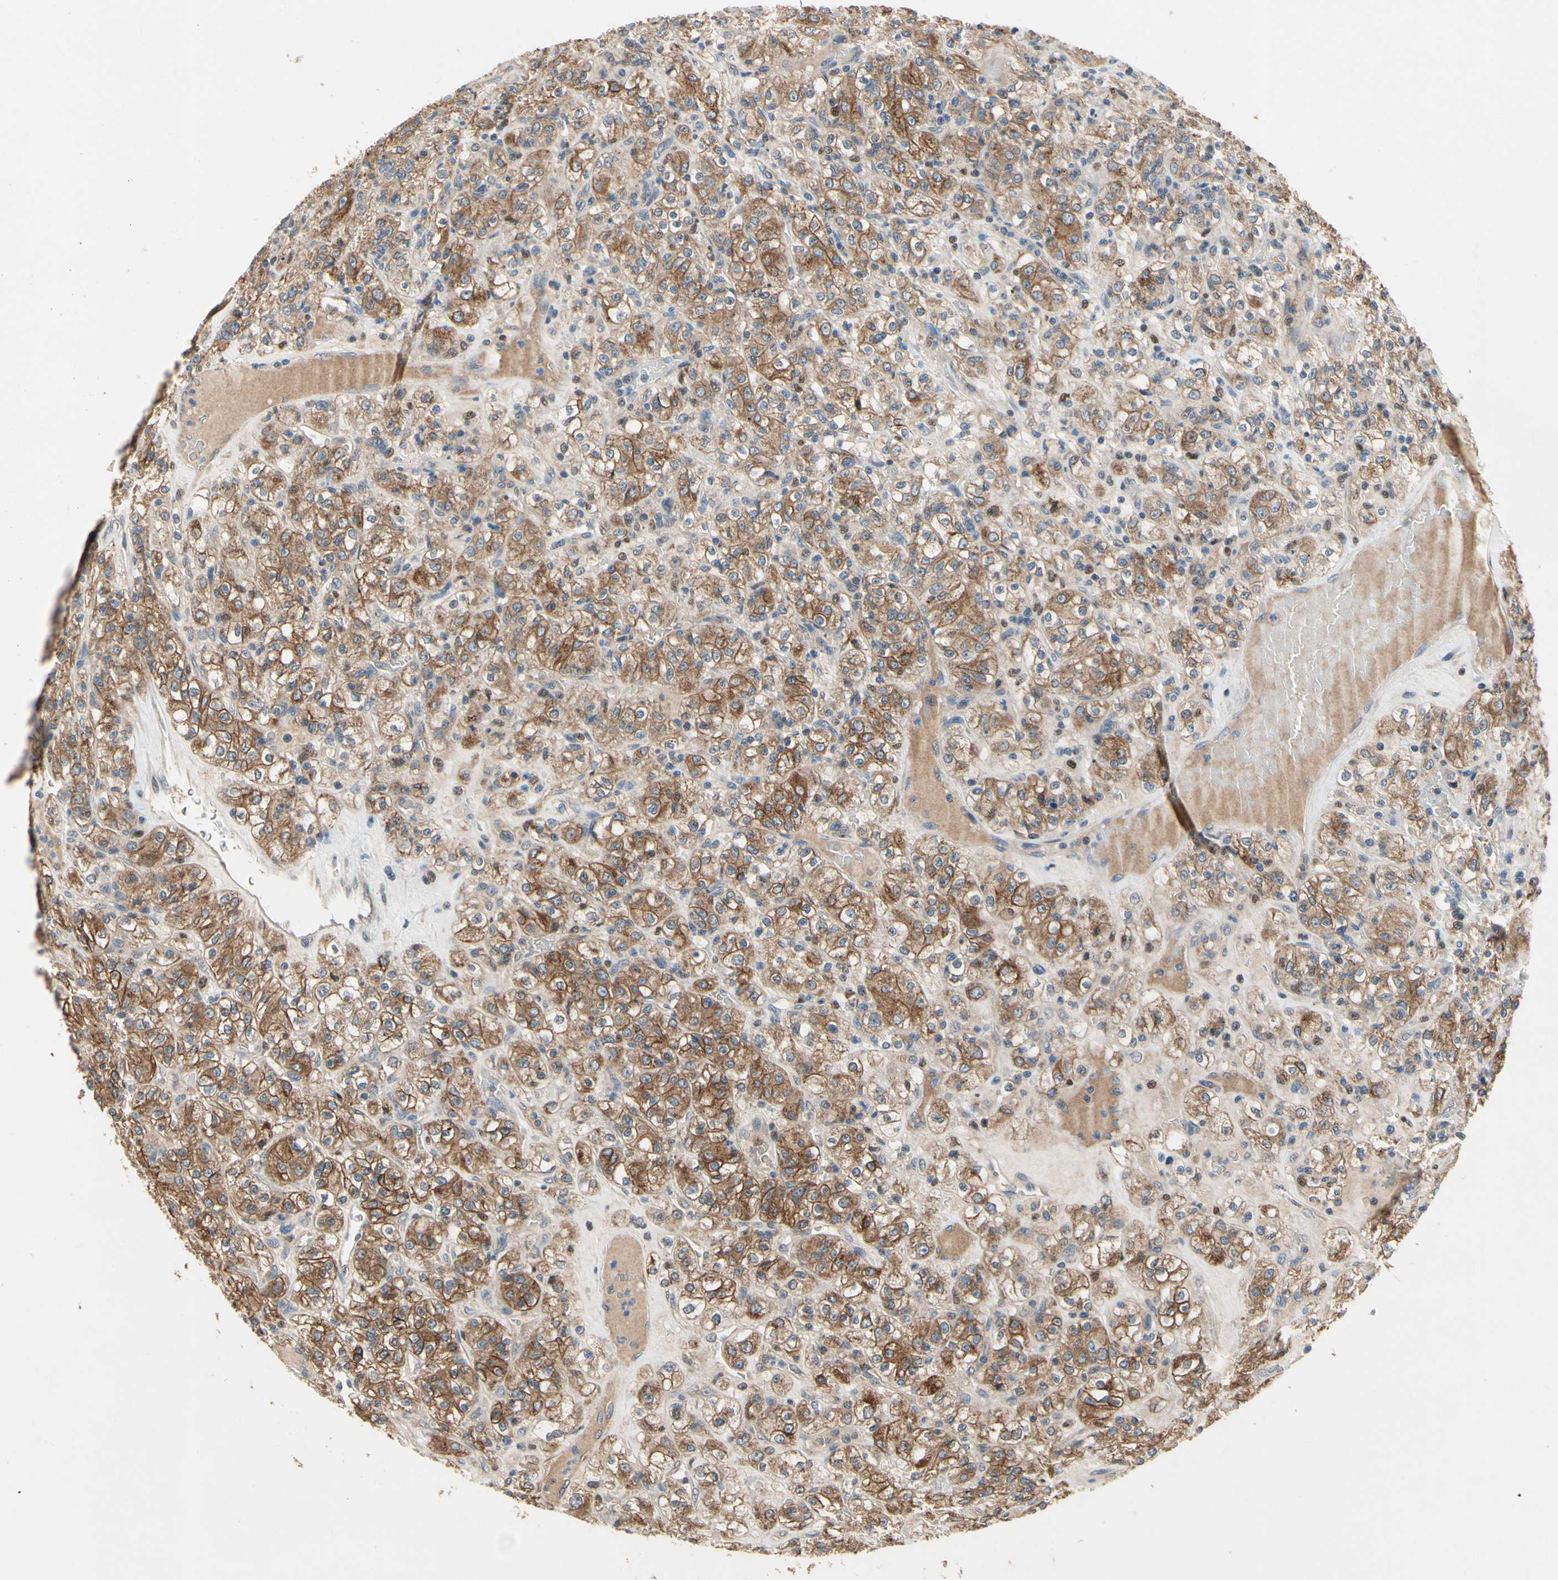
{"staining": {"intensity": "moderate", "quantity": ">75%", "location": "cytoplasmic/membranous"}, "tissue": "renal cancer", "cell_type": "Tumor cells", "image_type": "cancer", "snomed": [{"axis": "morphology", "description": "Normal tissue, NOS"}, {"axis": "morphology", "description": "Adenocarcinoma, NOS"}, {"axis": "topography", "description": "Kidney"}], "caption": "Immunohistochemical staining of renal cancer reveals moderate cytoplasmic/membranous protein positivity in approximately >75% of tumor cells.", "gene": "CGREF1", "patient": {"sex": "female", "age": 72}}